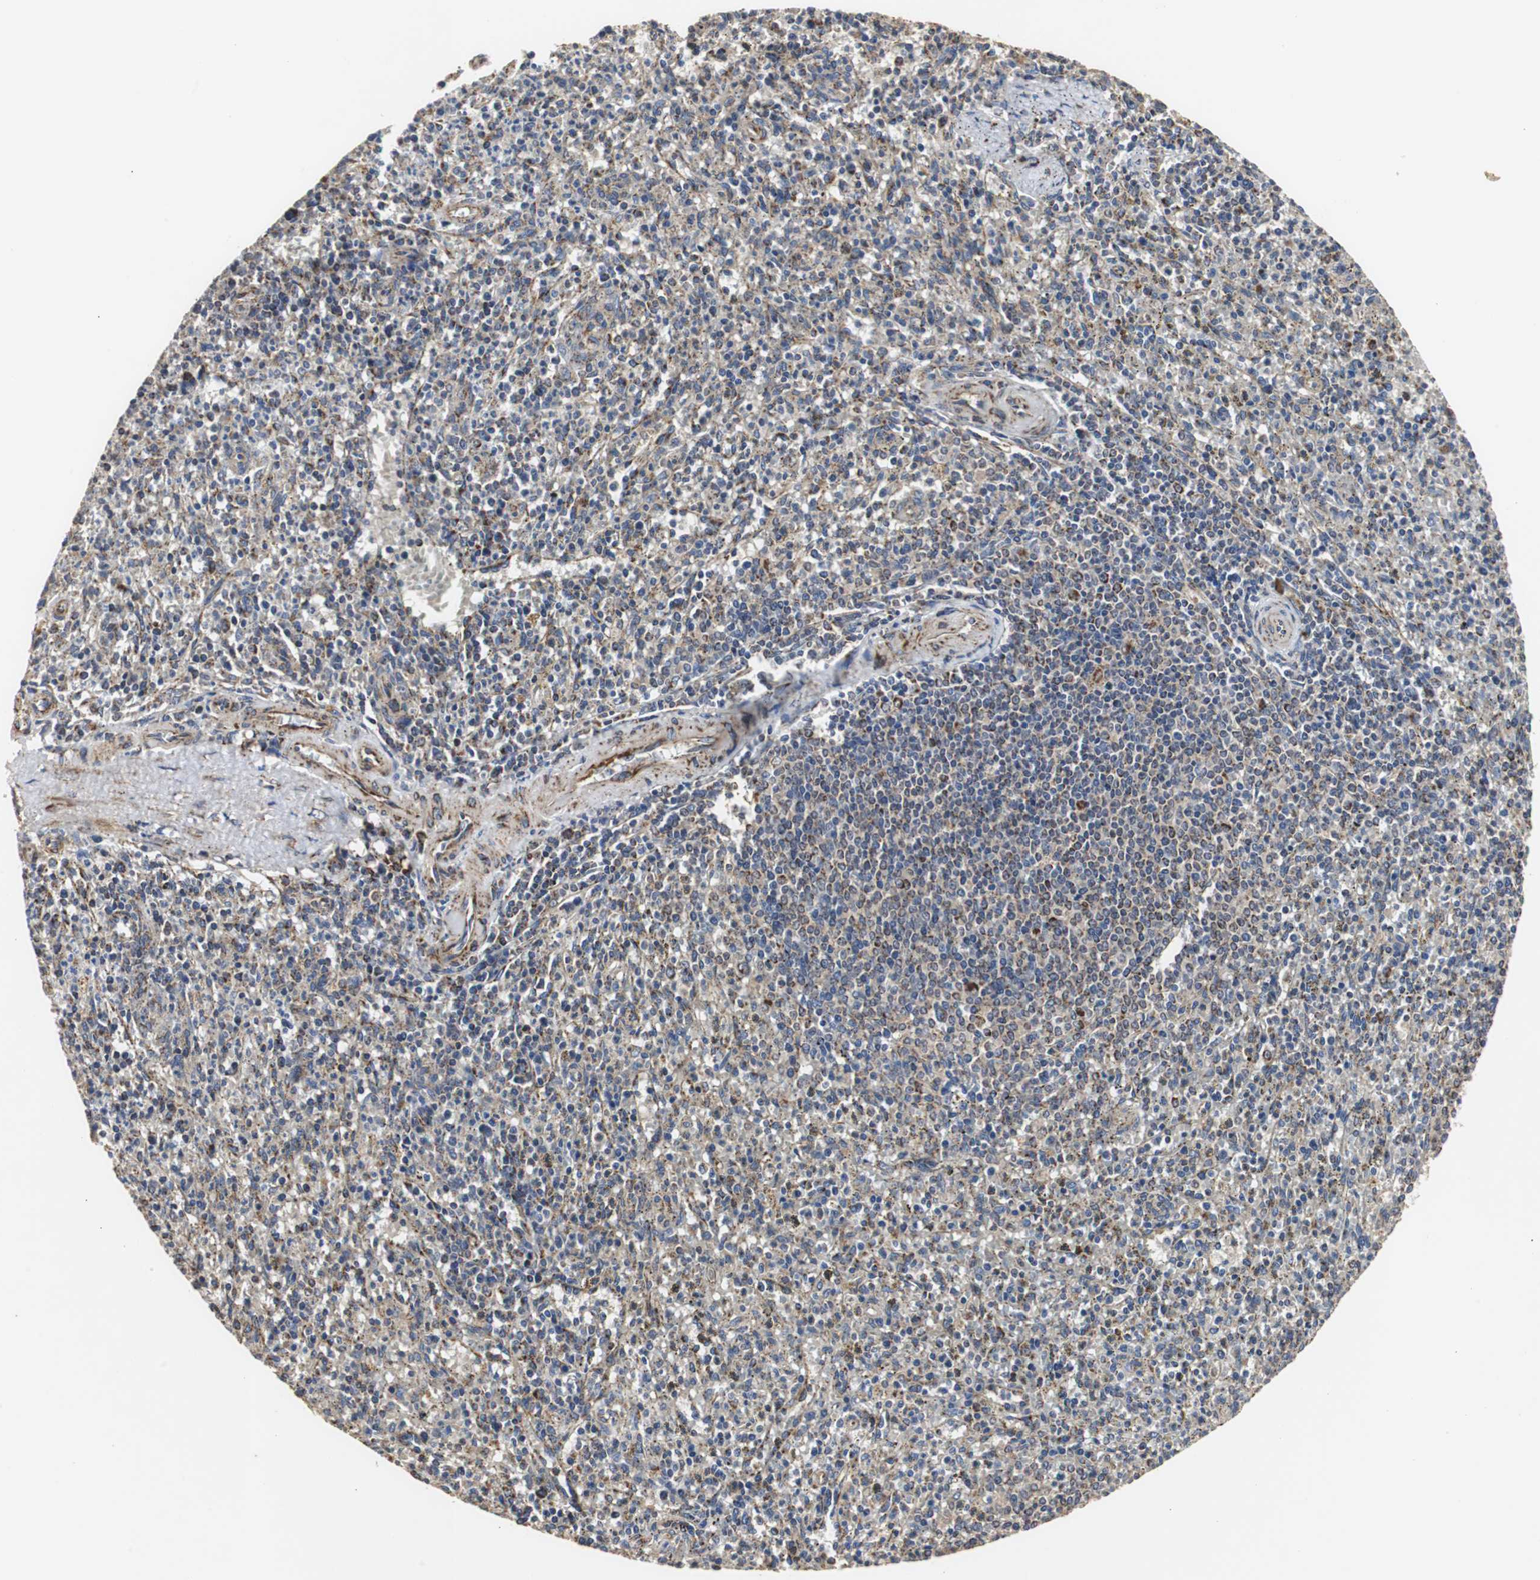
{"staining": {"intensity": "moderate", "quantity": "25%-75%", "location": "cytoplasmic/membranous"}, "tissue": "spleen", "cell_type": "Cells in red pulp", "image_type": "normal", "snomed": [{"axis": "morphology", "description": "Normal tissue, NOS"}, {"axis": "topography", "description": "Spleen"}], "caption": "Spleen stained with a brown dye reveals moderate cytoplasmic/membranous positive expression in about 25%-75% of cells in red pulp.", "gene": "HSD17B10", "patient": {"sex": "male", "age": 72}}